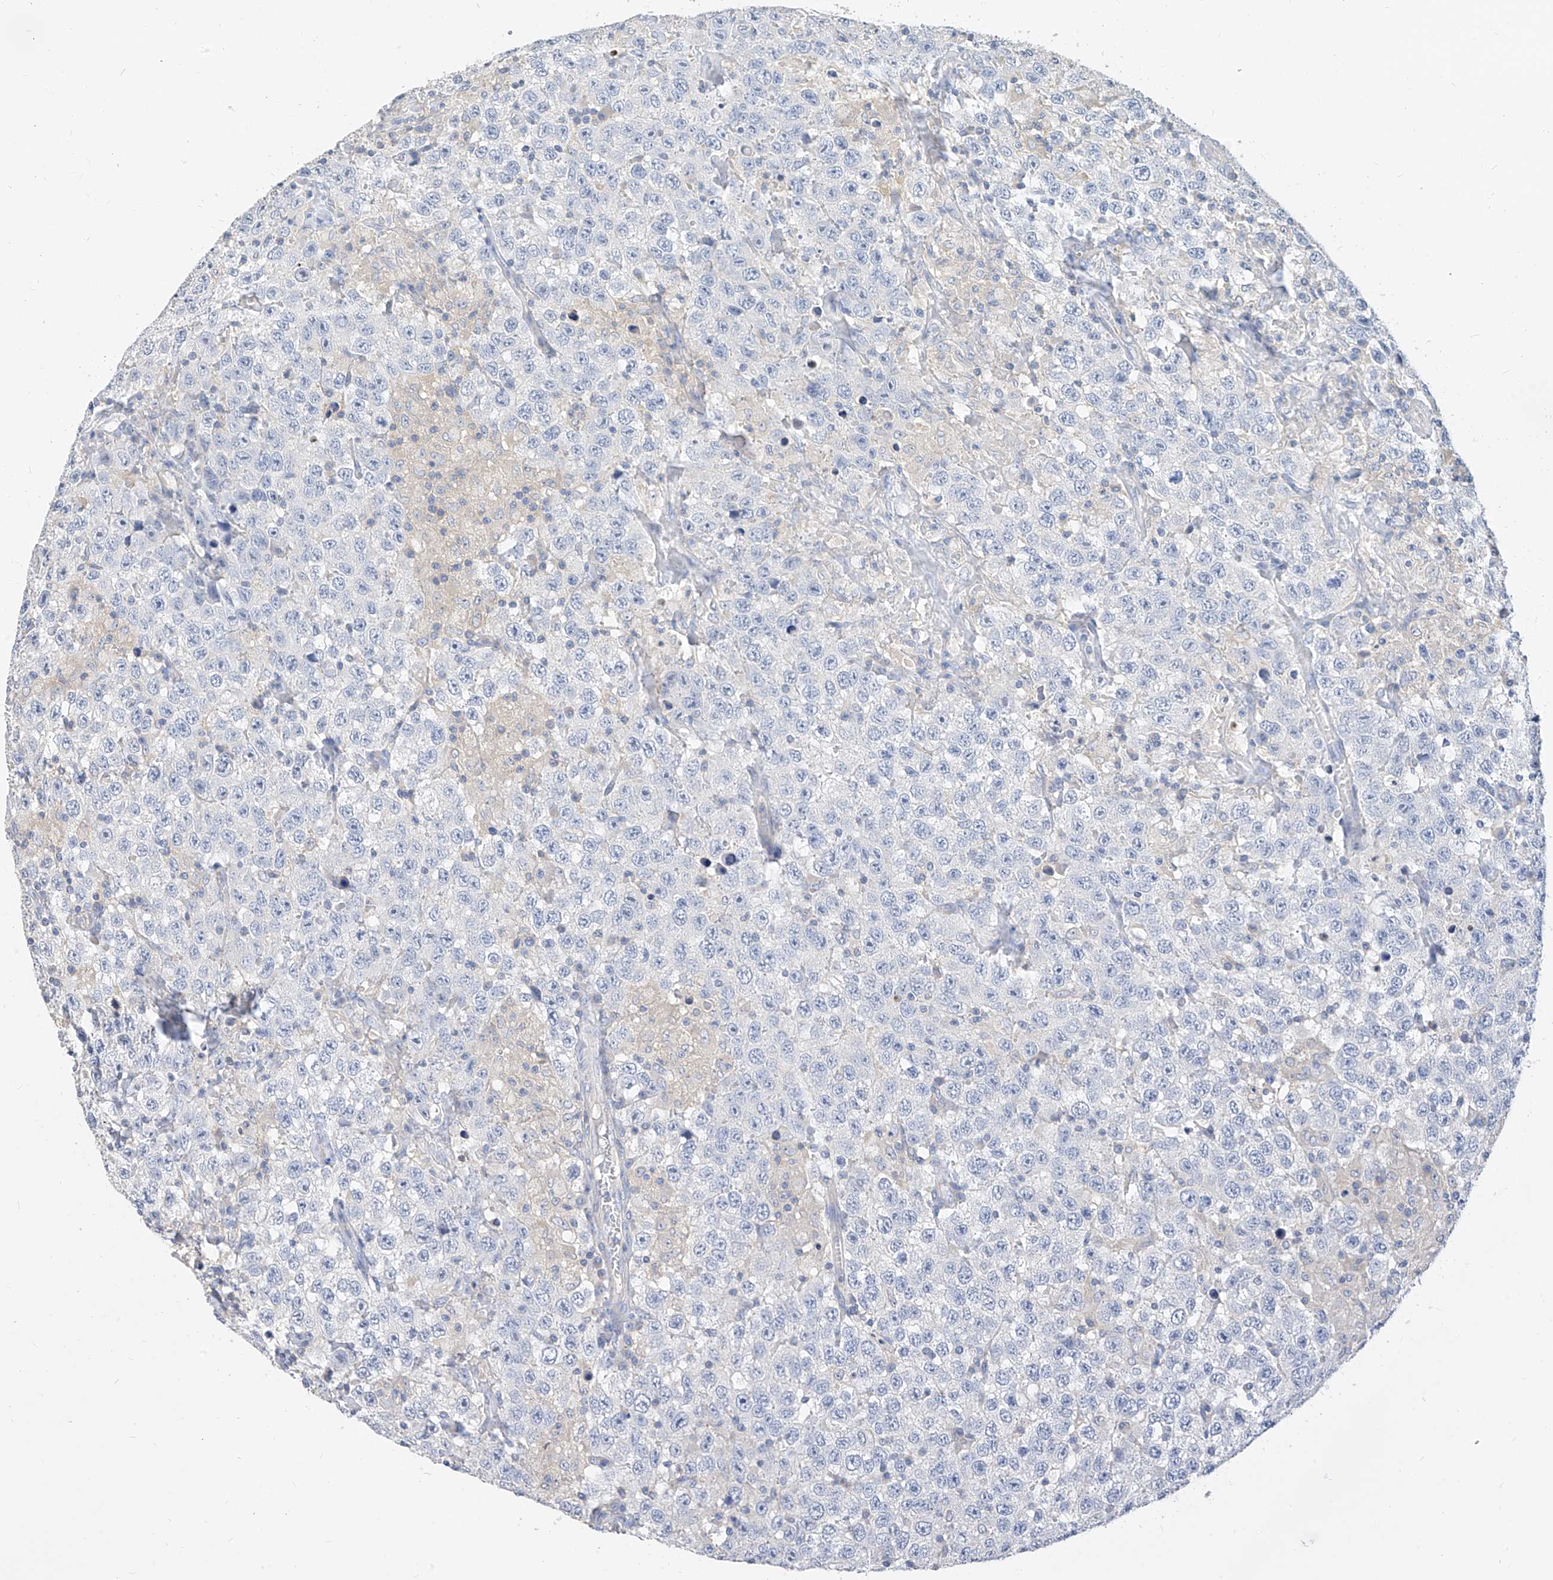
{"staining": {"intensity": "negative", "quantity": "none", "location": "none"}, "tissue": "testis cancer", "cell_type": "Tumor cells", "image_type": "cancer", "snomed": [{"axis": "morphology", "description": "Seminoma, NOS"}, {"axis": "topography", "description": "Testis"}], "caption": "IHC histopathology image of neoplastic tissue: human testis cancer stained with DAB demonstrates no significant protein positivity in tumor cells.", "gene": "ZZEF1", "patient": {"sex": "male", "age": 41}}